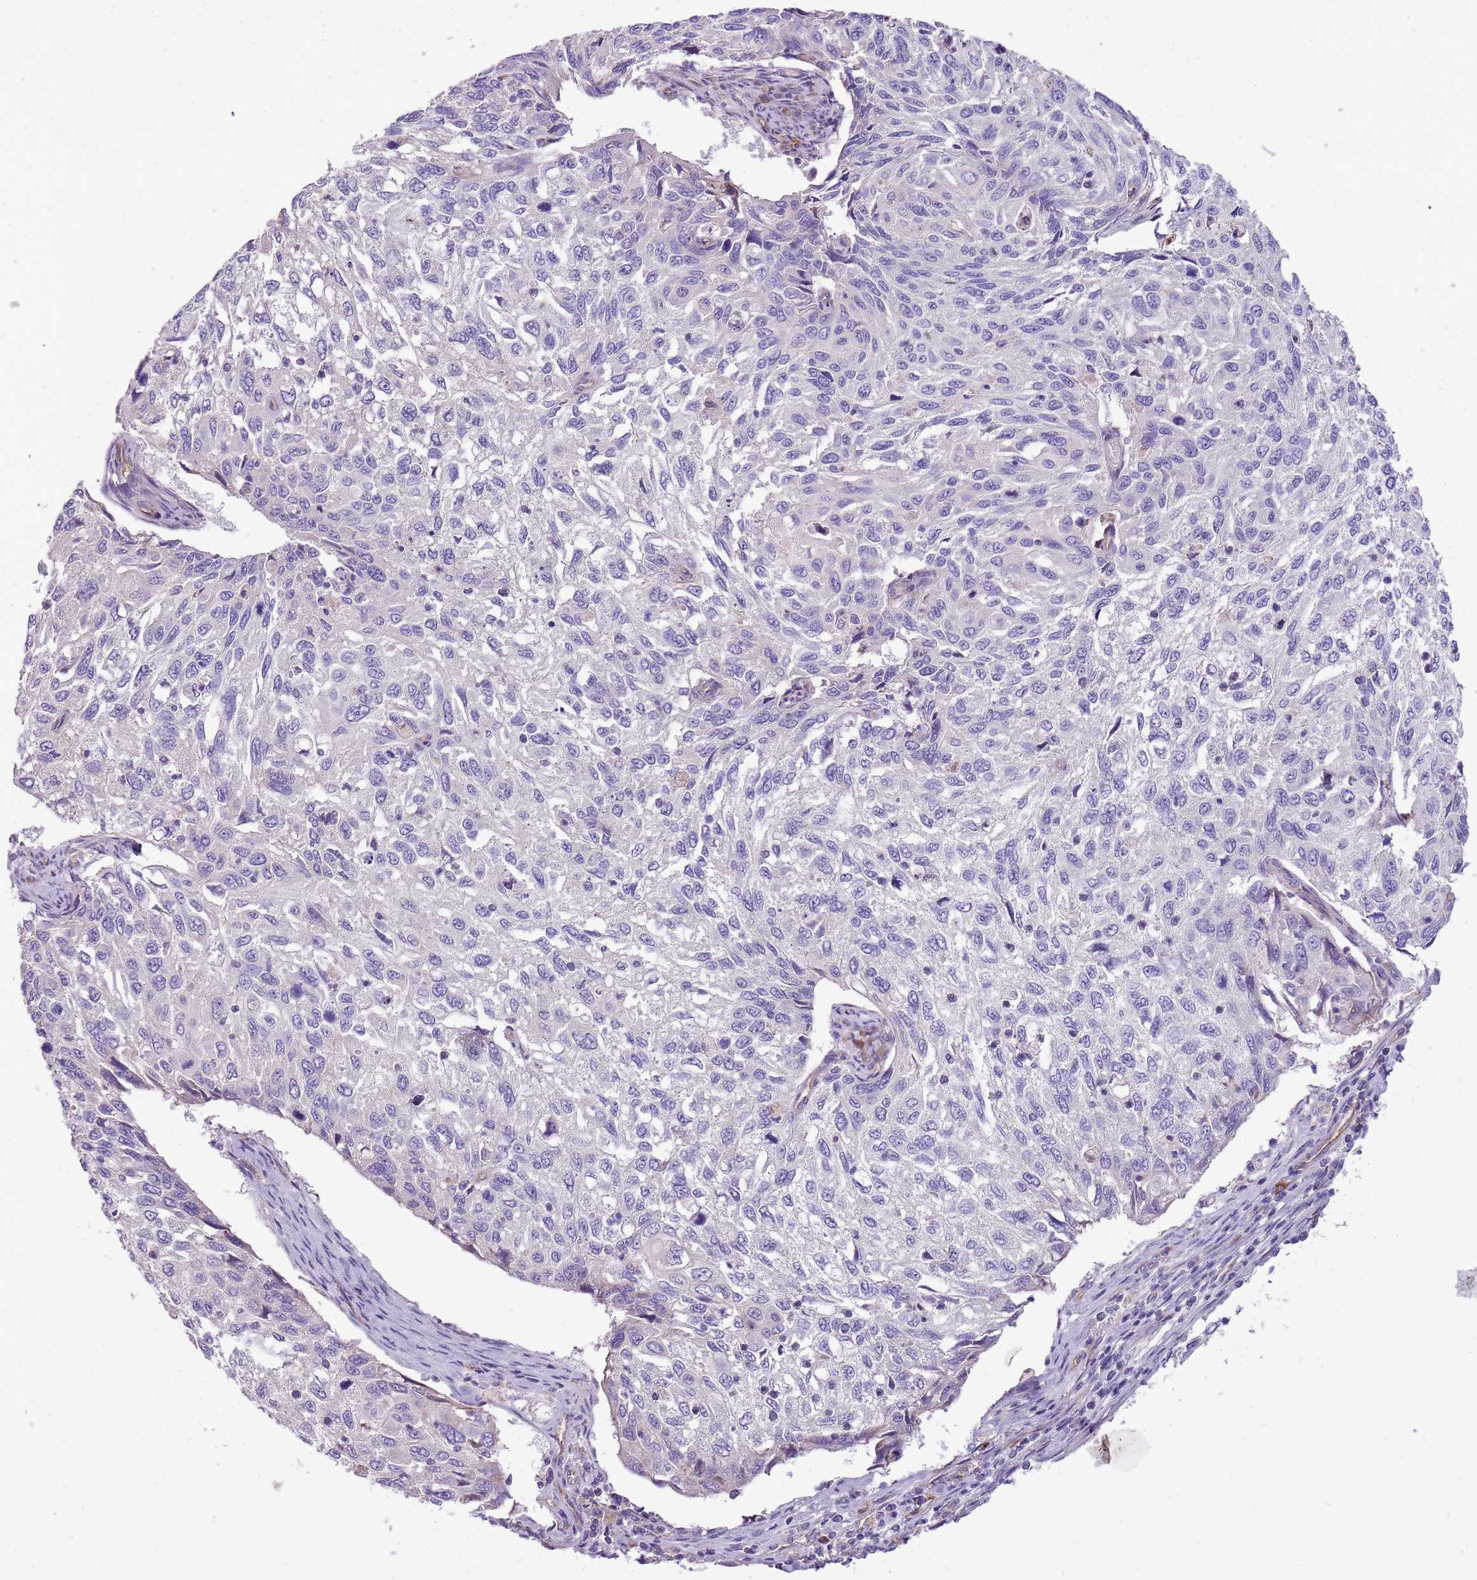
{"staining": {"intensity": "negative", "quantity": "none", "location": "none"}, "tissue": "cervical cancer", "cell_type": "Tumor cells", "image_type": "cancer", "snomed": [{"axis": "morphology", "description": "Squamous cell carcinoma, NOS"}, {"axis": "topography", "description": "Cervix"}], "caption": "The immunohistochemistry micrograph has no significant staining in tumor cells of cervical cancer (squamous cell carcinoma) tissue.", "gene": "NTN4", "patient": {"sex": "female", "age": 70}}